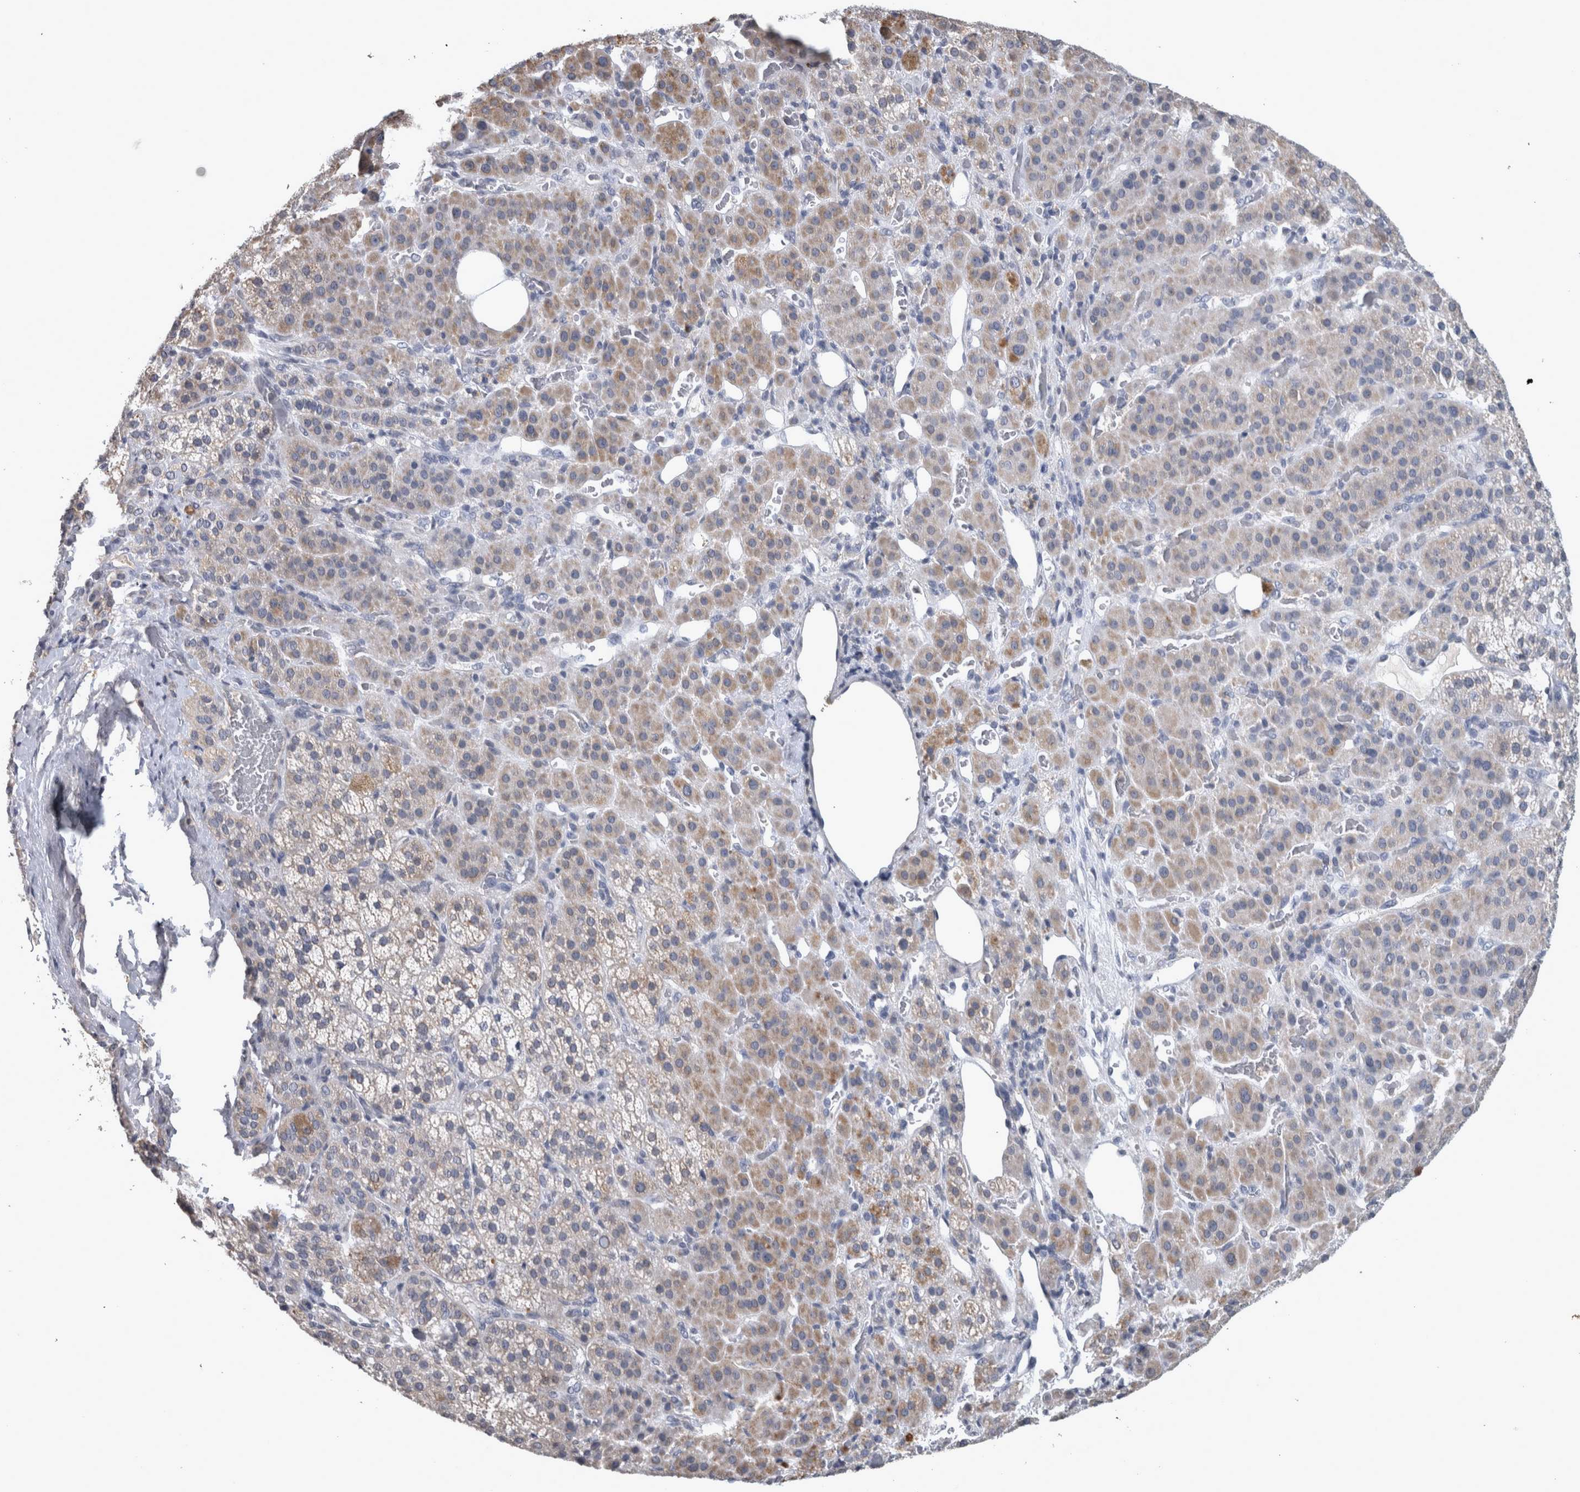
{"staining": {"intensity": "moderate", "quantity": "25%-75%", "location": "cytoplasmic/membranous"}, "tissue": "adrenal gland", "cell_type": "Glandular cells", "image_type": "normal", "snomed": [{"axis": "morphology", "description": "Normal tissue, NOS"}, {"axis": "topography", "description": "Adrenal gland"}], "caption": "Immunohistochemical staining of normal human adrenal gland shows medium levels of moderate cytoplasmic/membranous expression in approximately 25%-75% of glandular cells.", "gene": "WNT7A", "patient": {"sex": "male", "age": 57}}